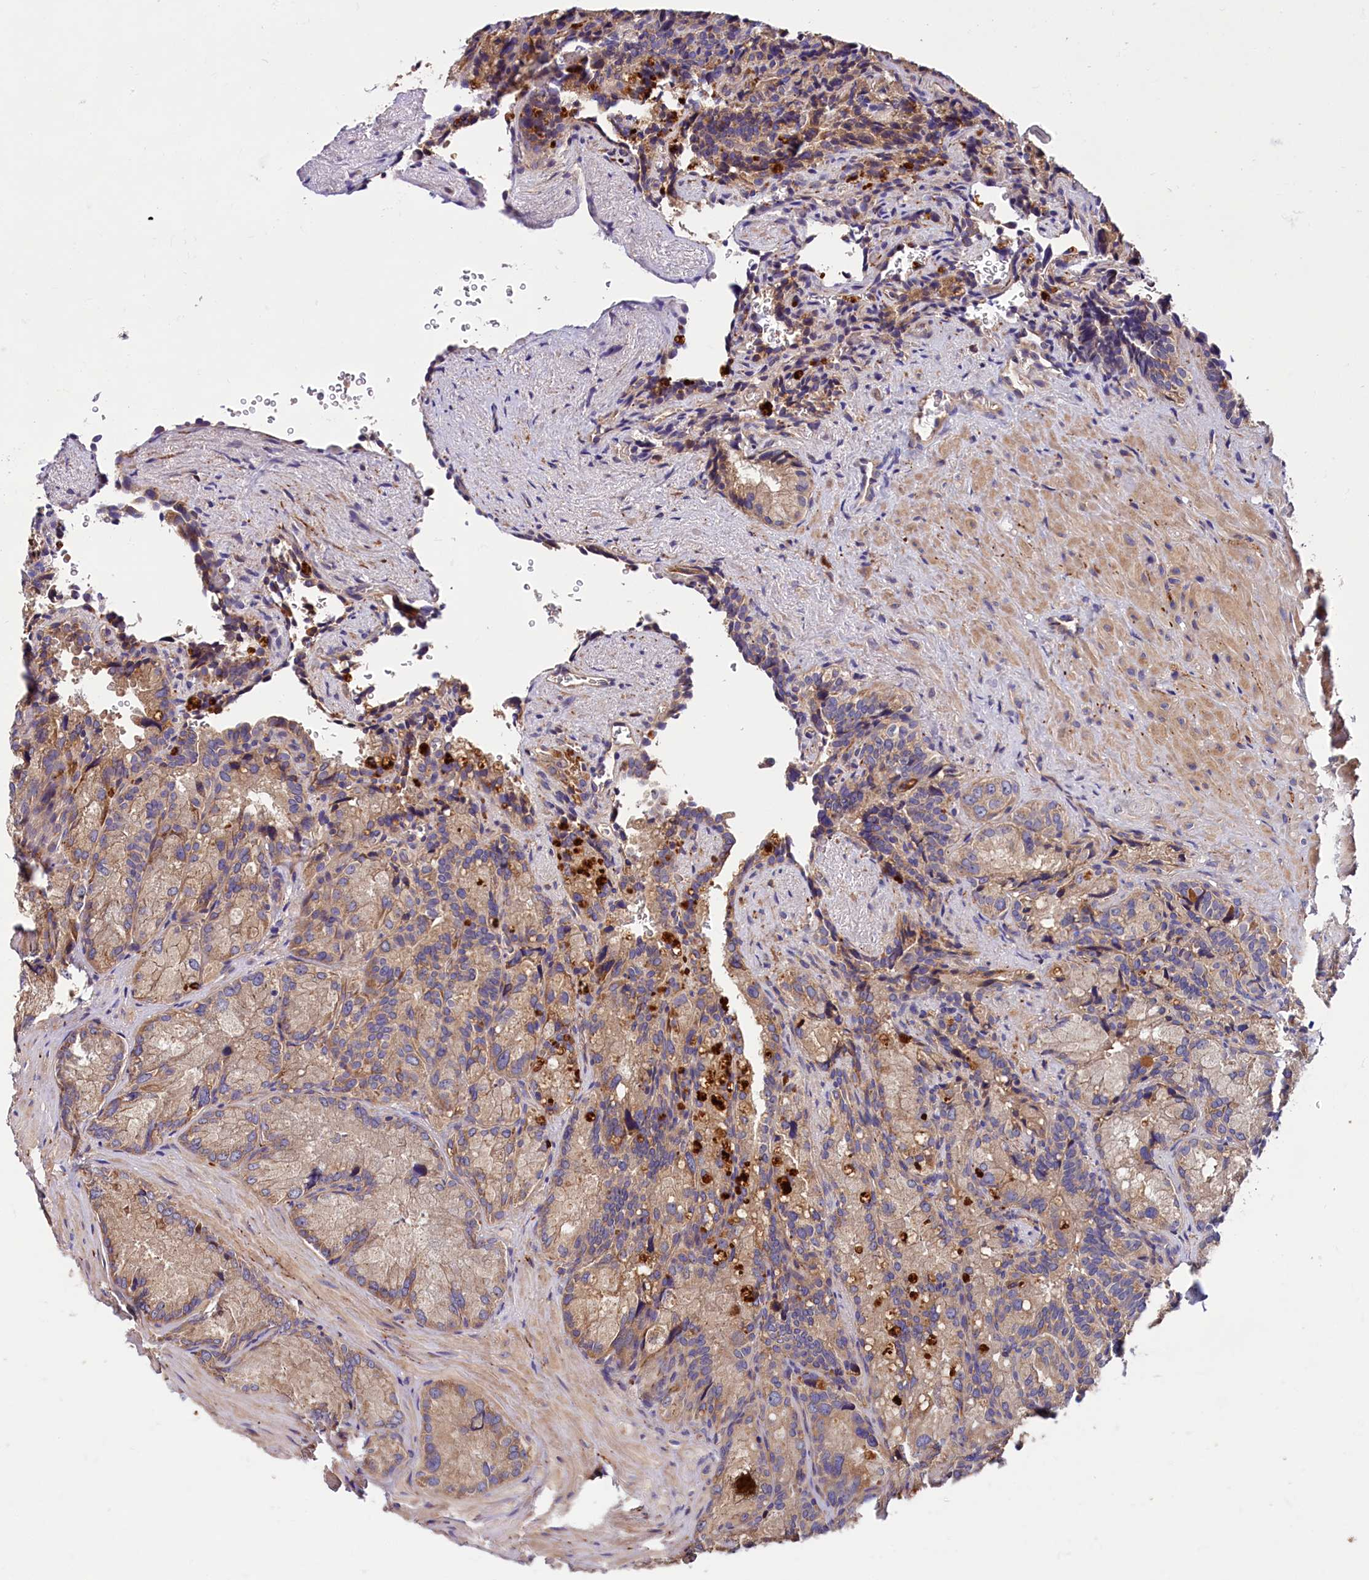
{"staining": {"intensity": "moderate", "quantity": "25%-75%", "location": "cytoplasmic/membranous"}, "tissue": "seminal vesicle", "cell_type": "Glandular cells", "image_type": "normal", "snomed": [{"axis": "morphology", "description": "Normal tissue, NOS"}, {"axis": "topography", "description": "Seminal veicle"}], "caption": "This photomicrograph shows unremarkable seminal vesicle stained with immunohistochemistry (IHC) to label a protein in brown. The cytoplasmic/membranous of glandular cells show moderate positivity for the protein. Nuclei are counter-stained blue.", "gene": "SPG11", "patient": {"sex": "male", "age": 62}}